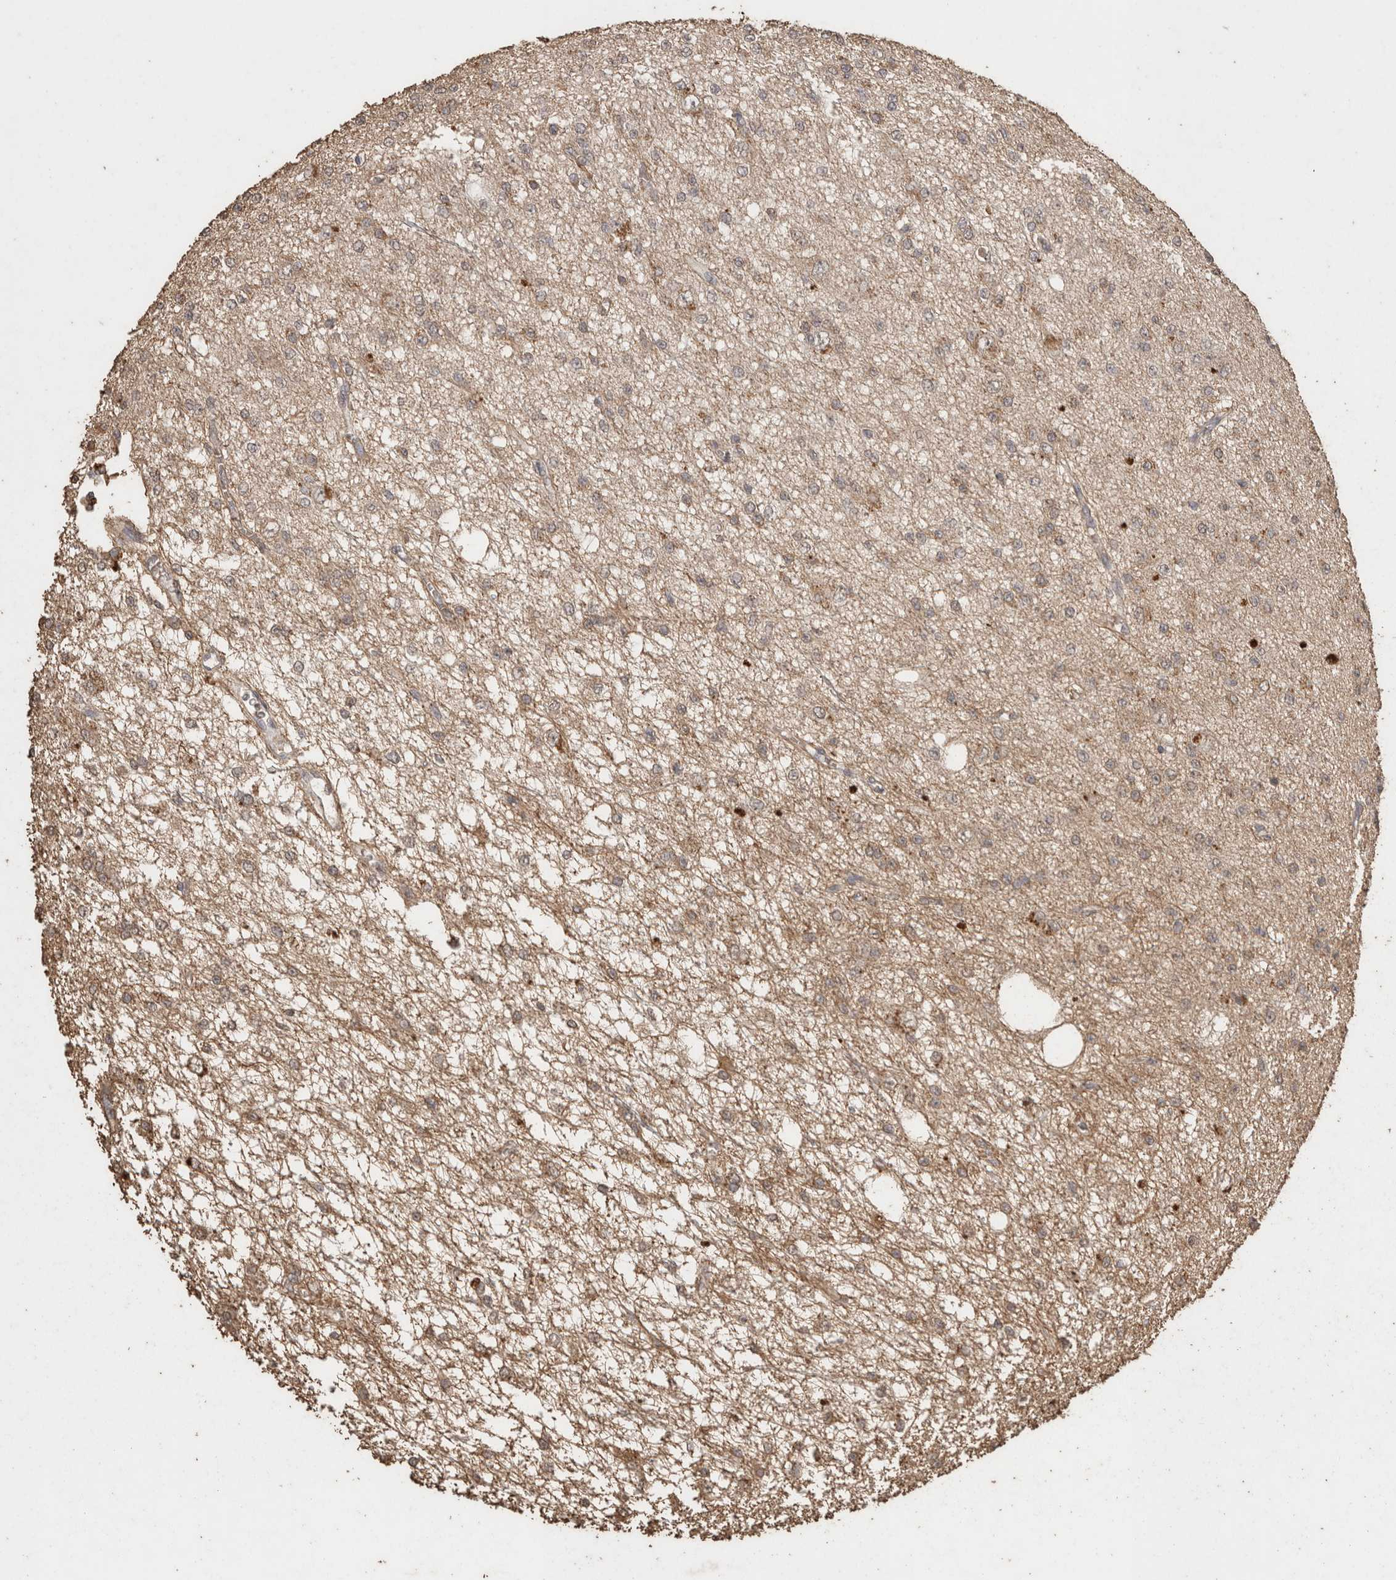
{"staining": {"intensity": "weak", "quantity": ">75%", "location": "cytoplasmic/membranous"}, "tissue": "glioma", "cell_type": "Tumor cells", "image_type": "cancer", "snomed": [{"axis": "morphology", "description": "Glioma, malignant, Low grade"}, {"axis": "topography", "description": "Brain"}], "caption": "Glioma tissue exhibits weak cytoplasmic/membranous staining in approximately >75% of tumor cells, visualized by immunohistochemistry.", "gene": "CX3CL1", "patient": {"sex": "male", "age": 38}}